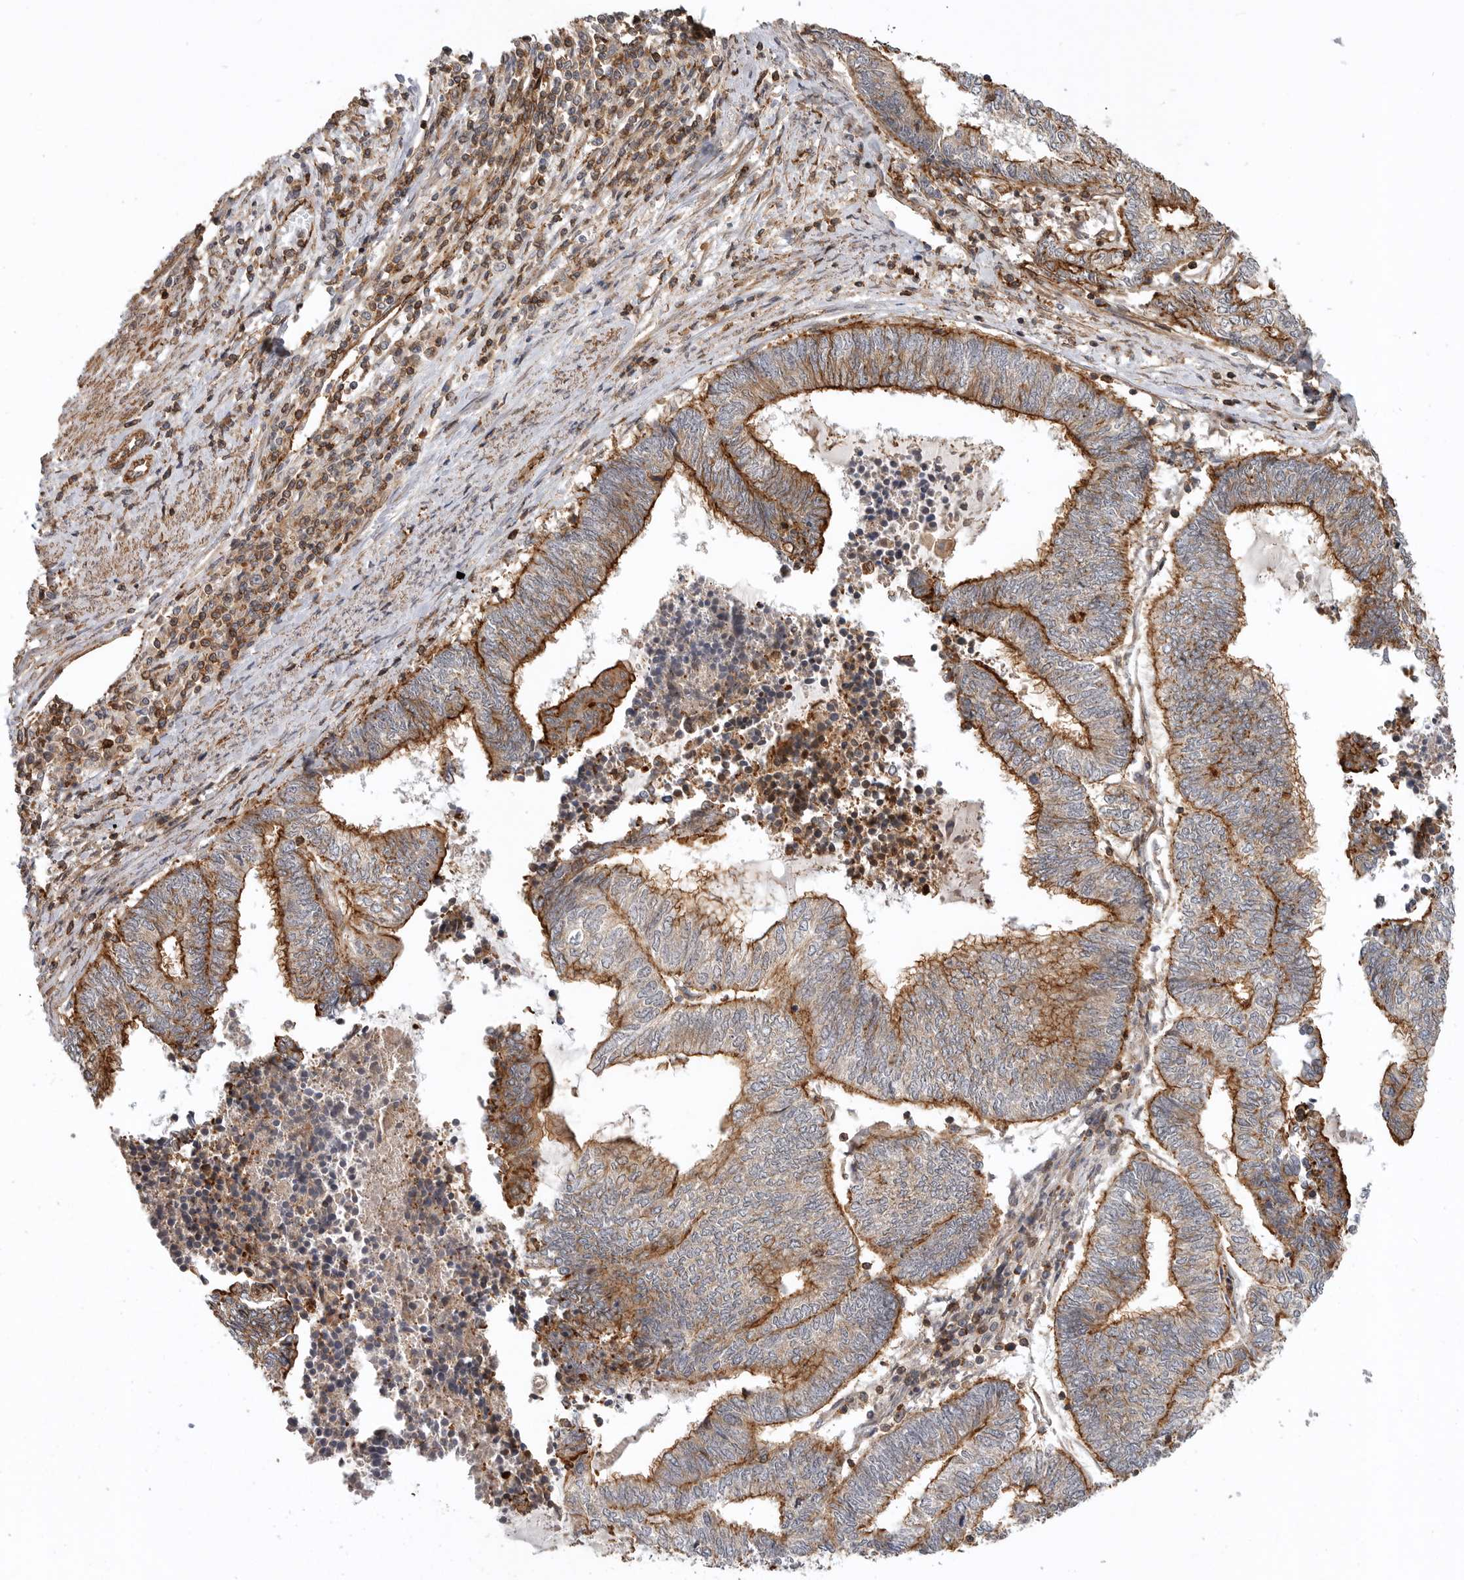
{"staining": {"intensity": "strong", "quantity": "25%-75%", "location": "cytoplasmic/membranous"}, "tissue": "endometrial cancer", "cell_type": "Tumor cells", "image_type": "cancer", "snomed": [{"axis": "morphology", "description": "Adenocarcinoma, NOS"}, {"axis": "topography", "description": "Uterus"}, {"axis": "topography", "description": "Endometrium"}], "caption": "This histopathology image demonstrates endometrial cancer (adenocarcinoma) stained with immunohistochemistry (IHC) to label a protein in brown. The cytoplasmic/membranous of tumor cells show strong positivity for the protein. Nuclei are counter-stained blue.", "gene": "GPATCH2", "patient": {"sex": "female", "age": 70}}